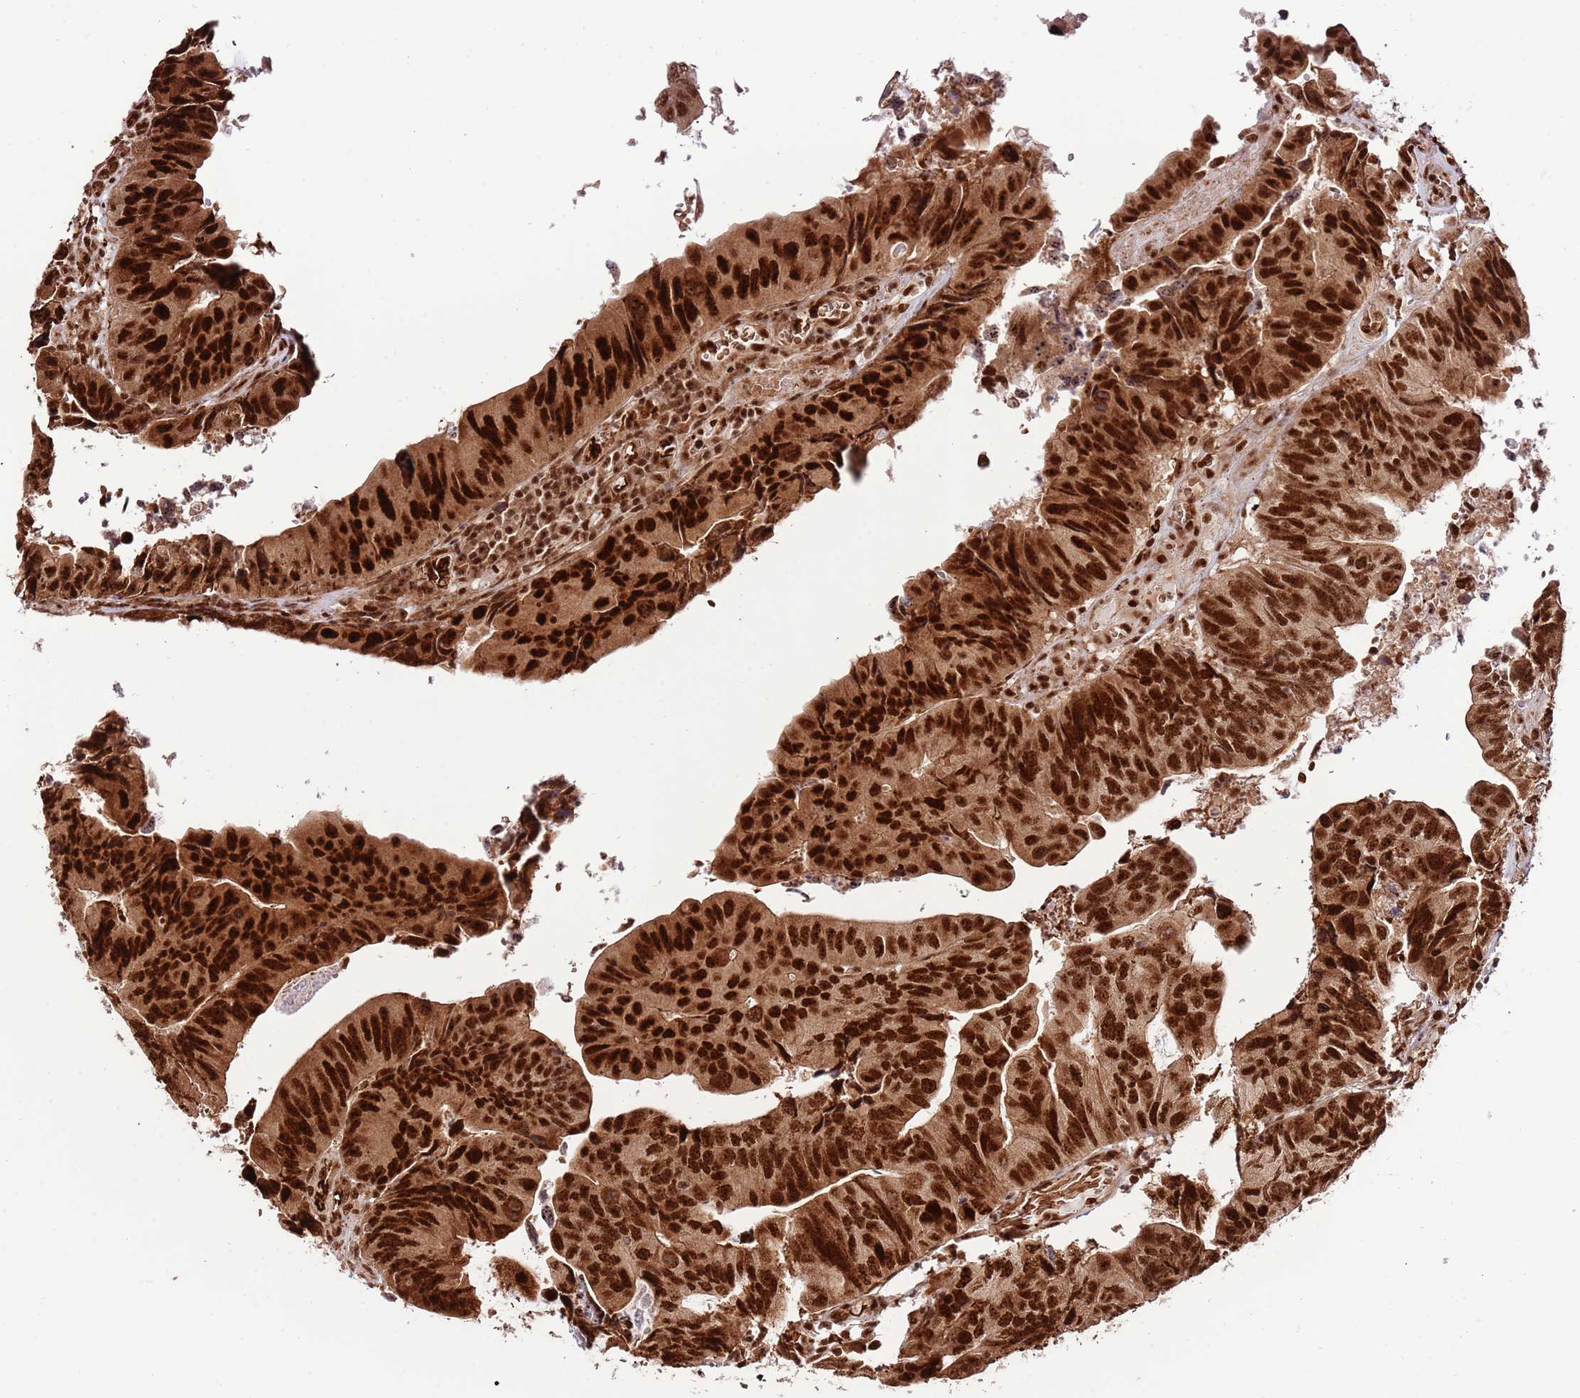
{"staining": {"intensity": "strong", "quantity": ">75%", "location": "cytoplasmic/membranous,nuclear"}, "tissue": "colorectal cancer", "cell_type": "Tumor cells", "image_type": "cancer", "snomed": [{"axis": "morphology", "description": "Adenocarcinoma, NOS"}, {"axis": "topography", "description": "Colon"}], "caption": "A brown stain shows strong cytoplasmic/membranous and nuclear staining of a protein in colorectal cancer (adenocarcinoma) tumor cells. (brown staining indicates protein expression, while blue staining denotes nuclei).", "gene": "RIF1", "patient": {"sex": "female", "age": 67}}